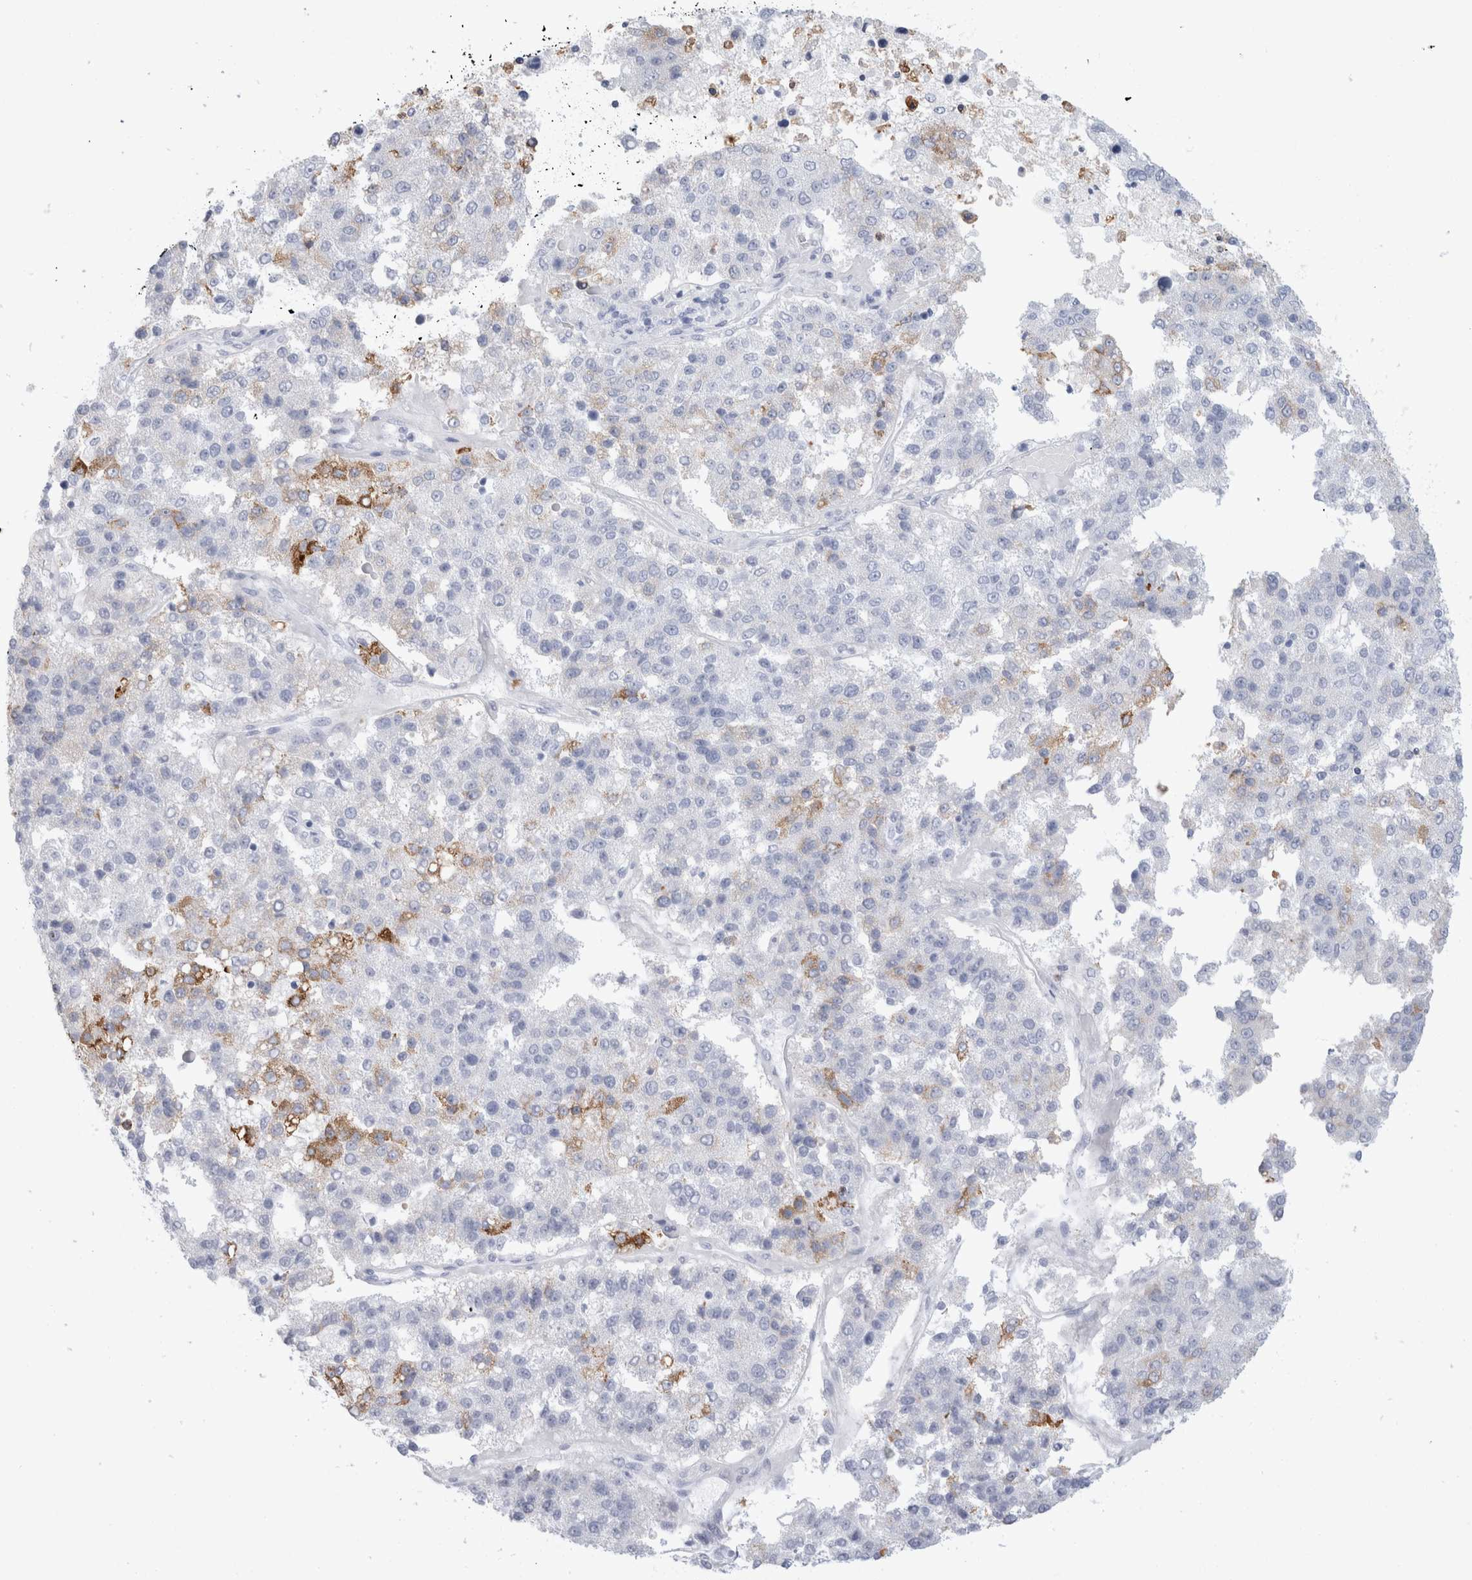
{"staining": {"intensity": "moderate", "quantity": "<25%", "location": "cytoplasmic/membranous"}, "tissue": "pancreatic cancer", "cell_type": "Tumor cells", "image_type": "cancer", "snomed": [{"axis": "morphology", "description": "Adenocarcinoma, NOS"}, {"axis": "topography", "description": "Pancreas"}], "caption": "Immunohistochemistry of human pancreatic adenocarcinoma displays low levels of moderate cytoplasmic/membranous expression in about <25% of tumor cells.", "gene": "MUC15", "patient": {"sex": "female", "age": 61}}